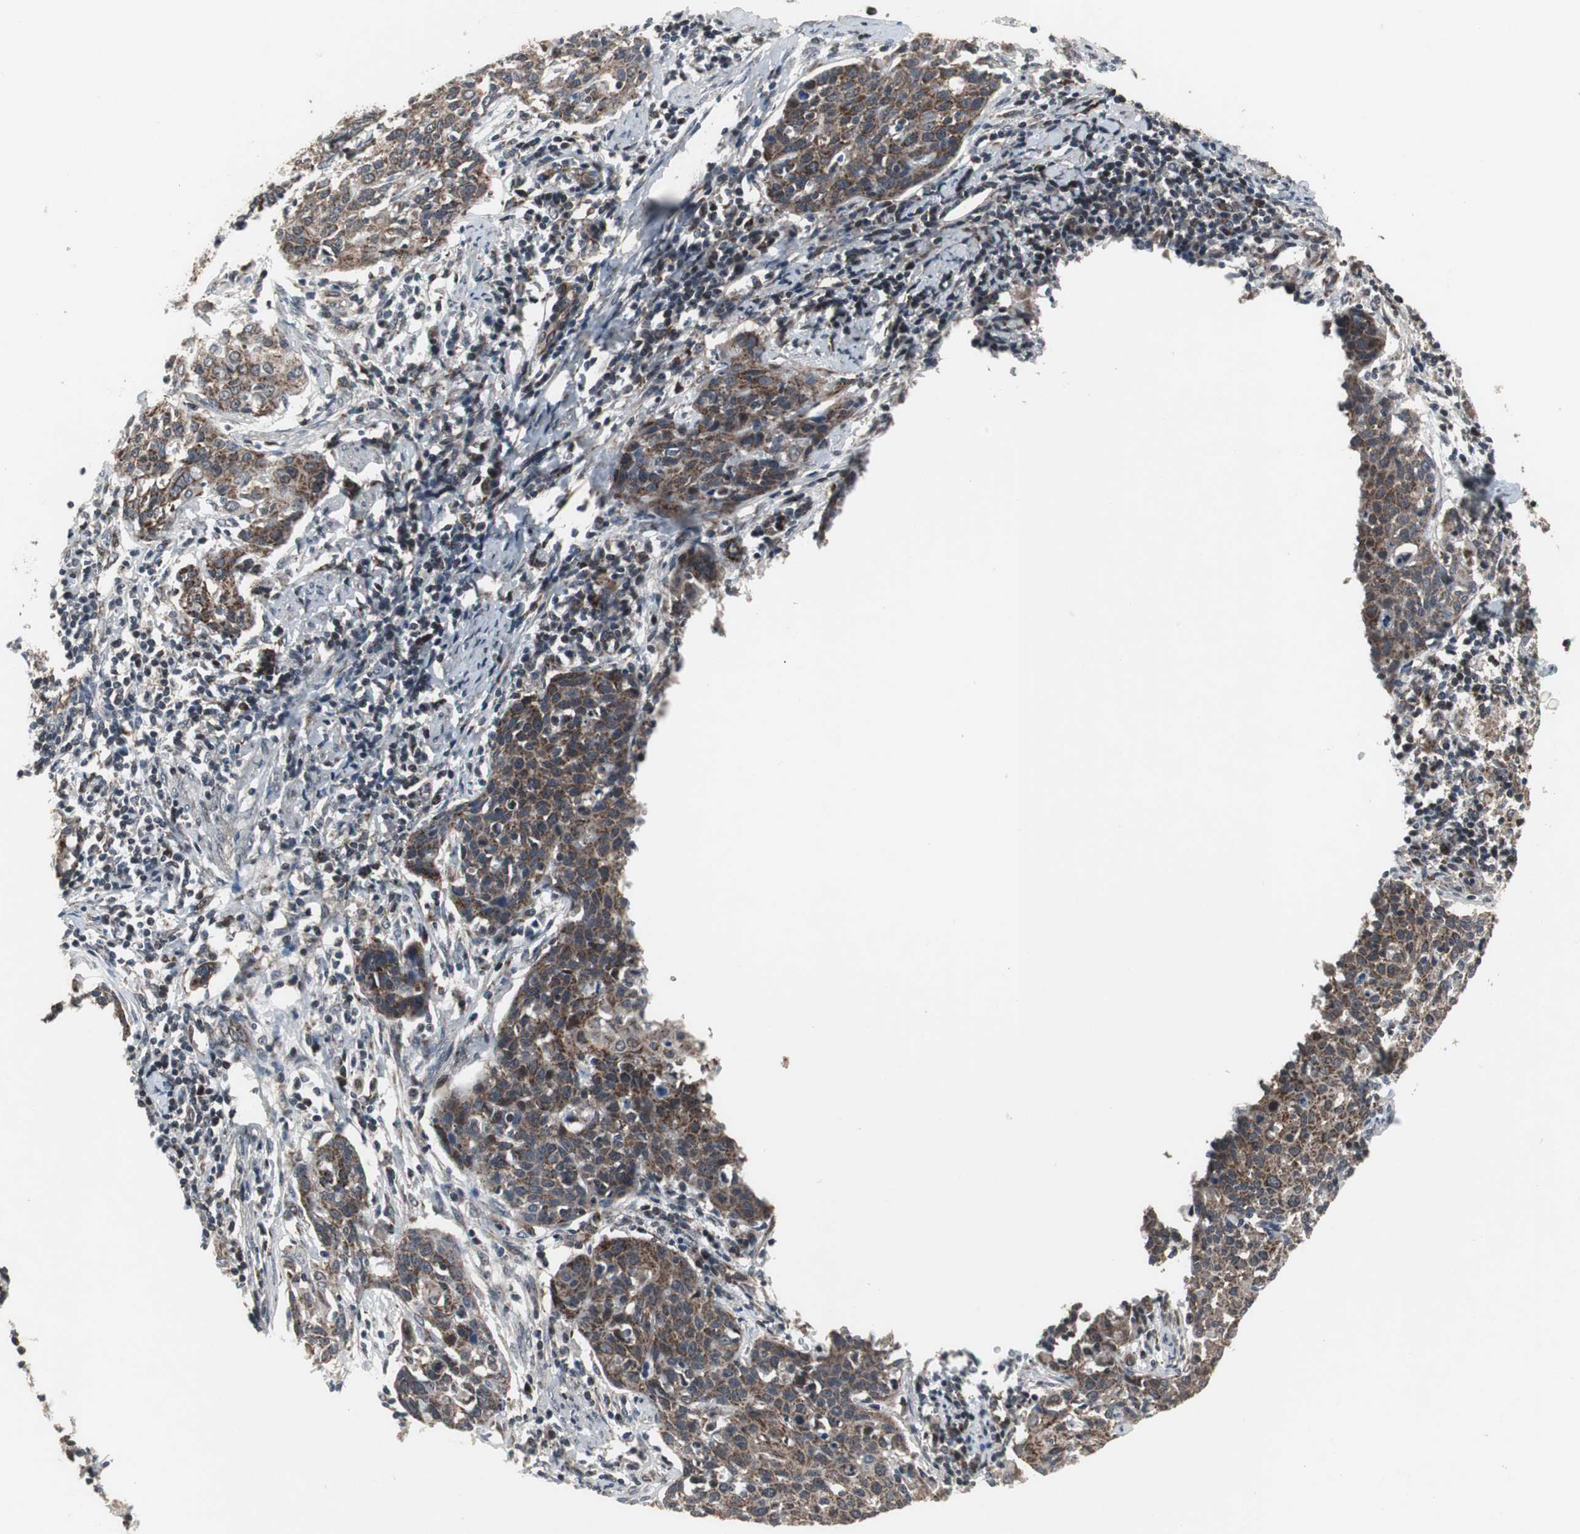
{"staining": {"intensity": "strong", "quantity": ">75%", "location": "cytoplasmic/membranous"}, "tissue": "cervical cancer", "cell_type": "Tumor cells", "image_type": "cancer", "snomed": [{"axis": "morphology", "description": "Squamous cell carcinoma, NOS"}, {"axis": "topography", "description": "Cervix"}], "caption": "Tumor cells show high levels of strong cytoplasmic/membranous positivity in about >75% of cells in human cervical squamous cell carcinoma.", "gene": "MRPL40", "patient": {"sex": "female", "age": 38}}